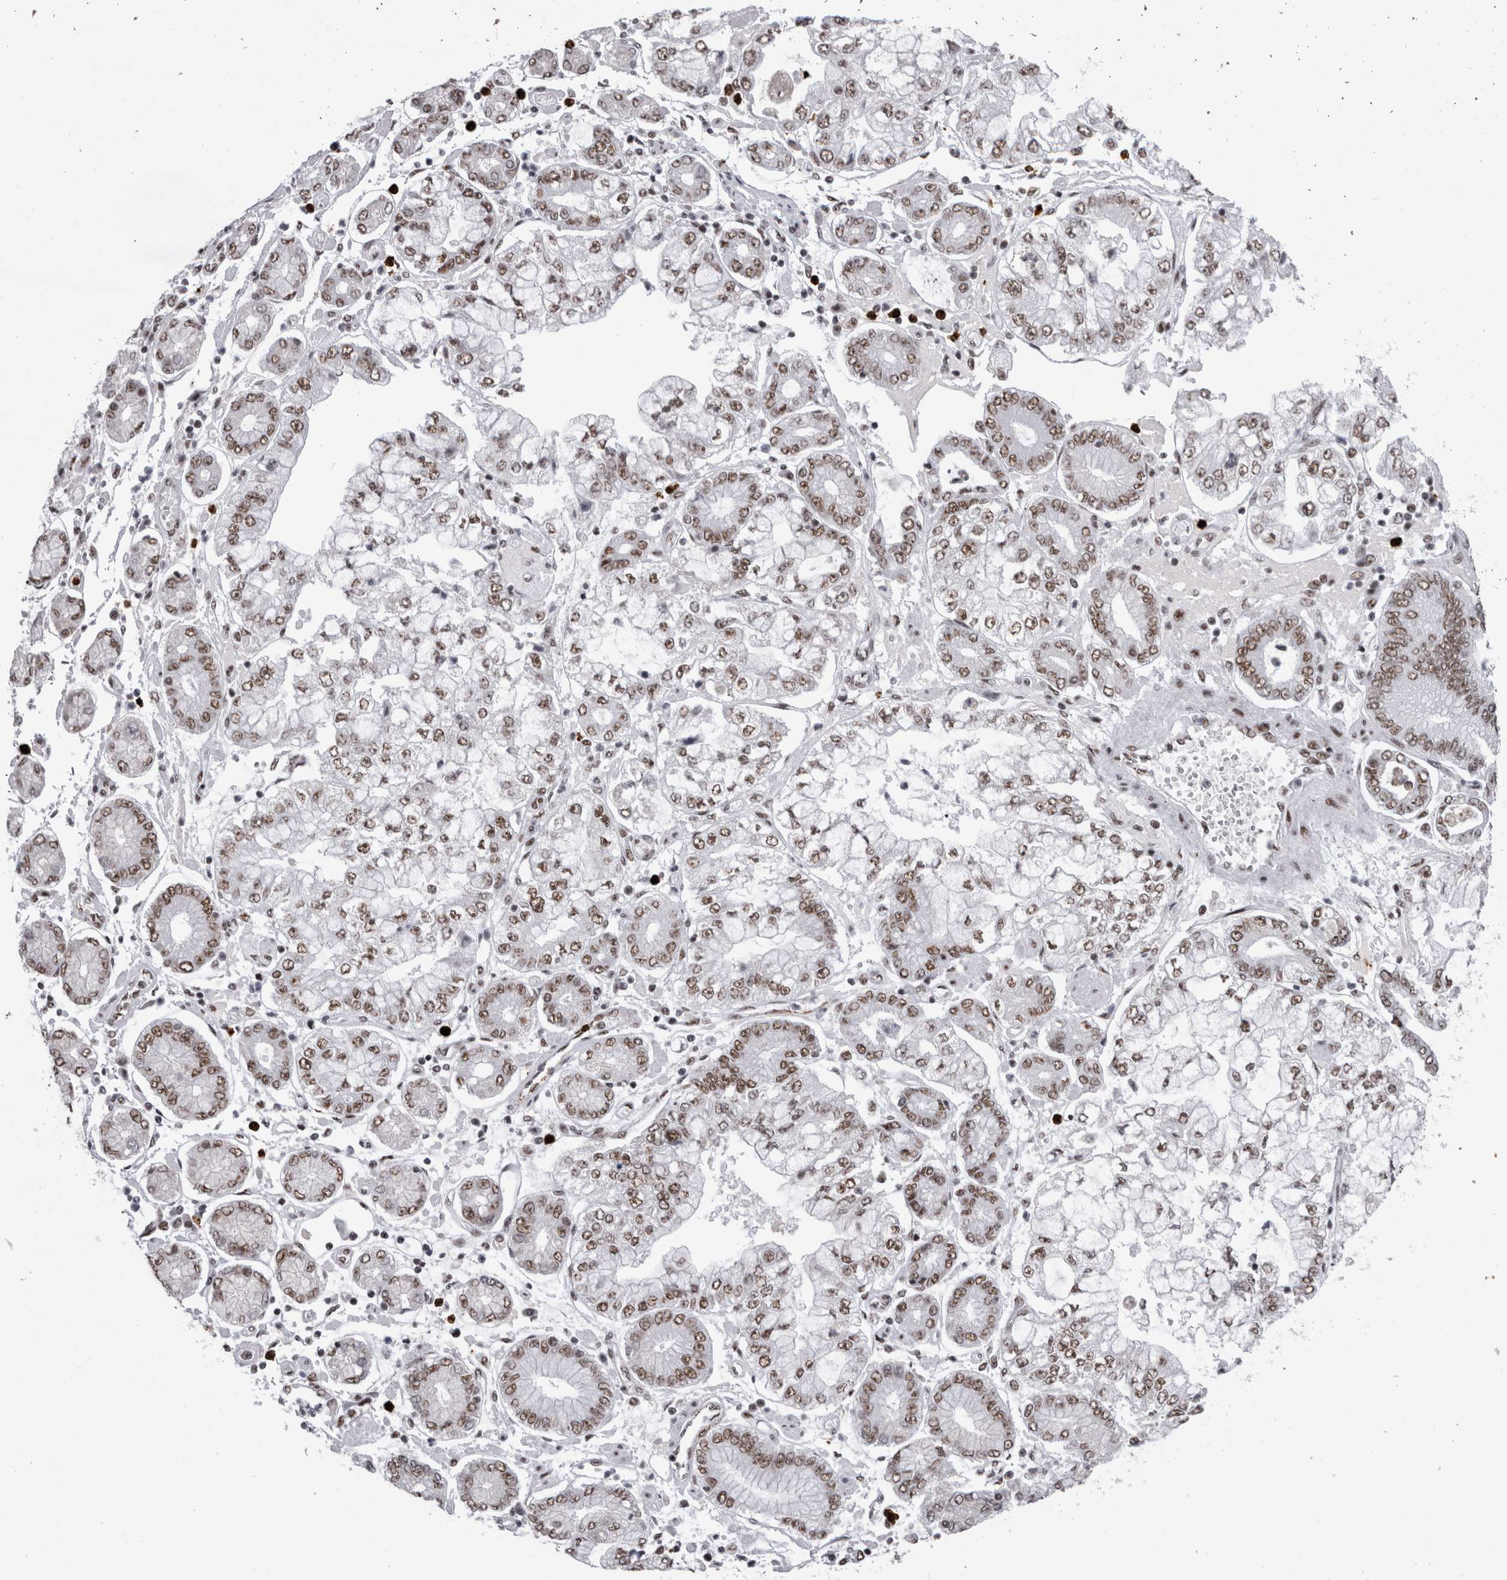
{"staining": {"intensity": "weak", "quantity": ">75%", "location": "nuclear"}, "tissue": "stomach cancer", "cell_type": "Tumor cells", "image_type": "cancer", "snomed": [{"axis": "morphology", "description": "Adenocarcinoma, NOS"}, {"axis": "topography", "description": "Stomach"}], "caption": "Protein expression analysis of stomach cancer shows weak nuclear expression in approximately >75% of tumor cells.", "gene": "SNRNP40", "patient": {"sex": "male", "age": 76}}